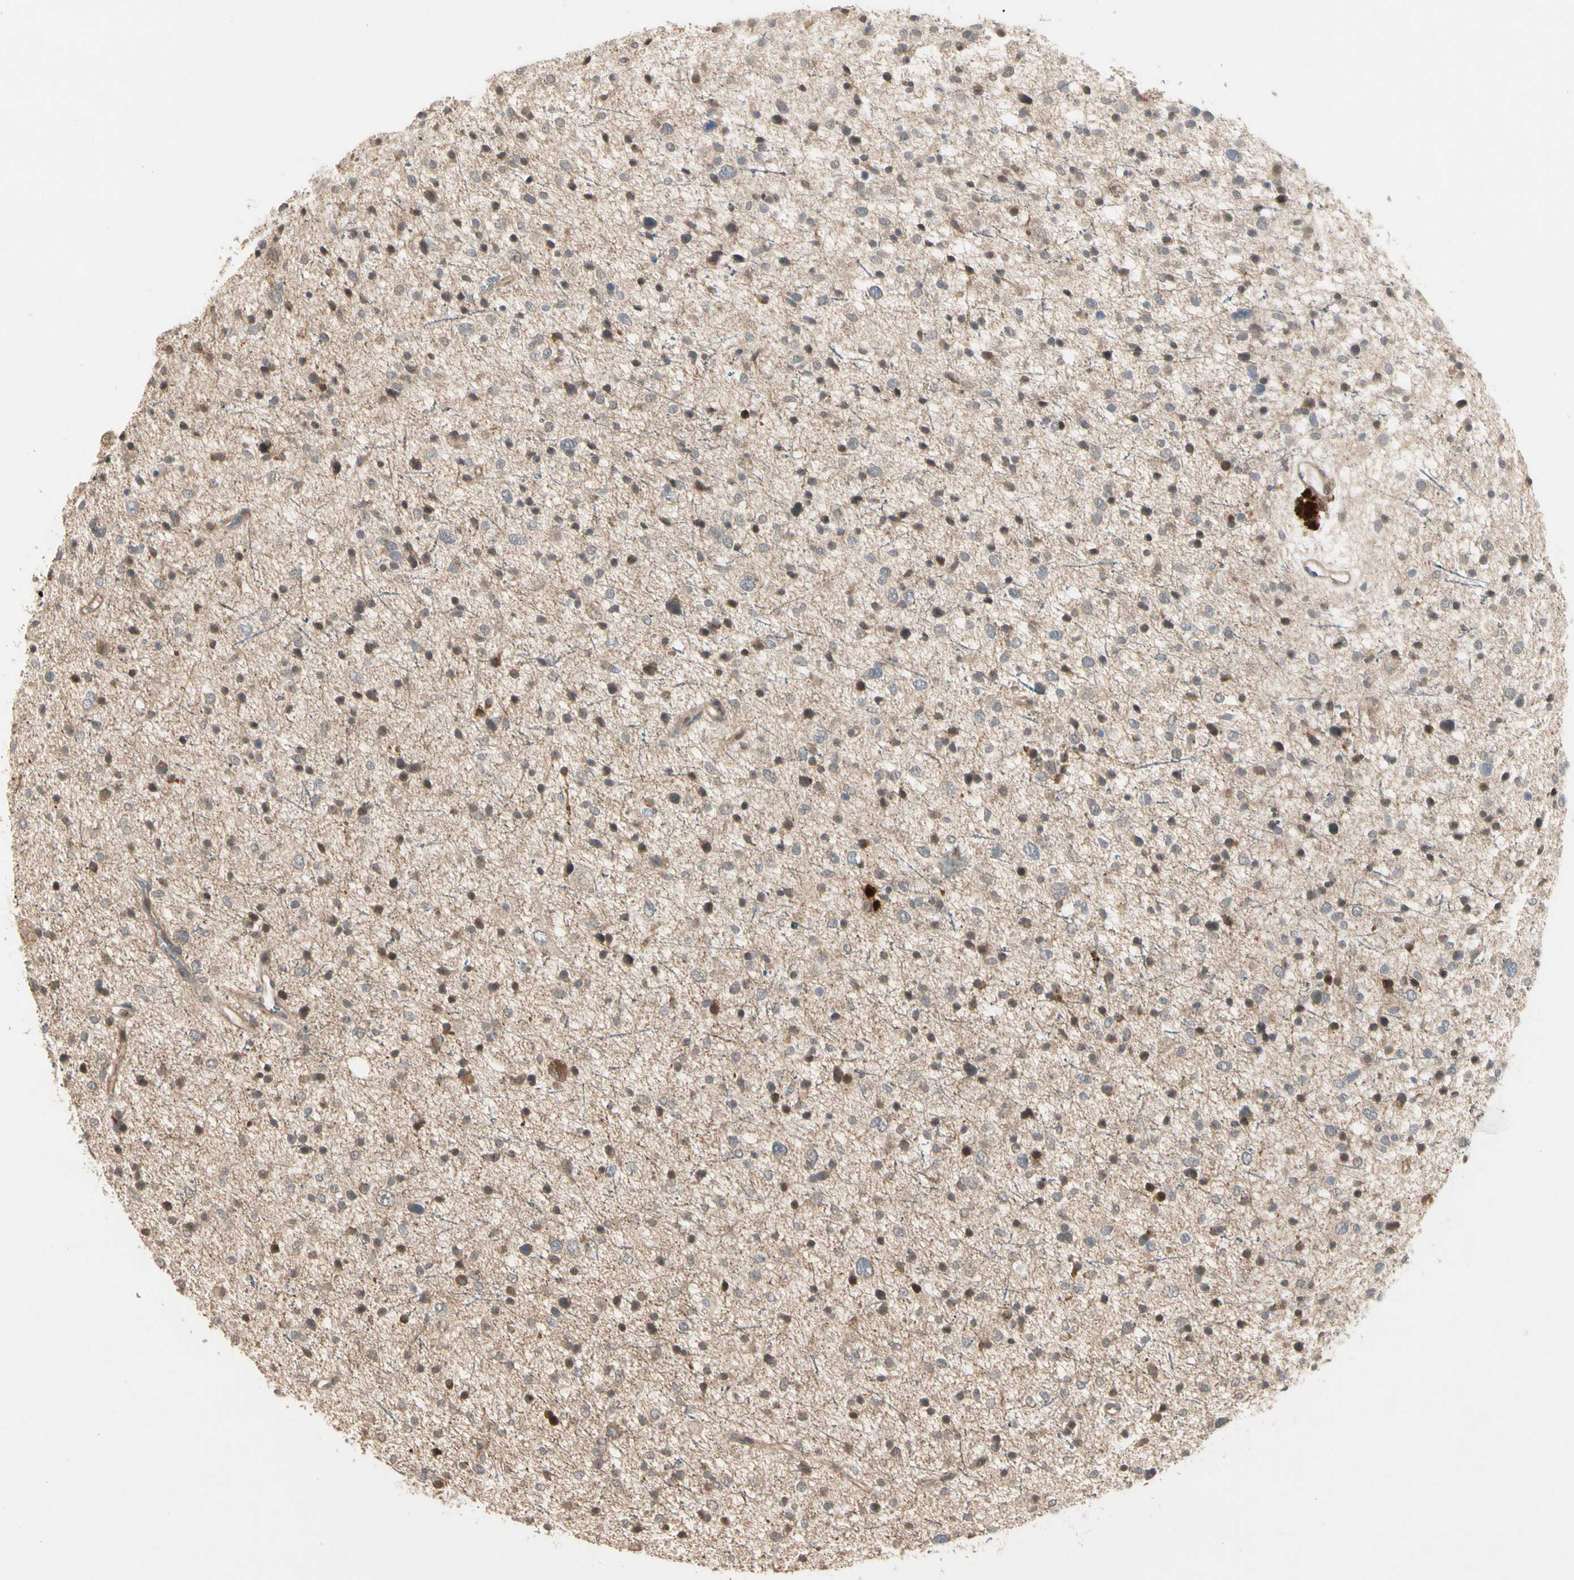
{"staining": {"intensity": "moderate", "quantity": "25%-75%", "location": "cytoplasmic/membranous"}, "tissue": "glioma", "cell_type": "Tumor cells", "image_type": "cancer", "snomed": [{"axis": "morphology", "description": "Glioma, malignant, Low grade"}, {"axis": "topography", "description": "Brain"}], "caption": "Moderate cytoplasmic/membranous protein staining is identified in about 25%-75% of tumor cells in glioma.", "gene": "ATG4C", "patient": {"sex": "female", "age": 37}}